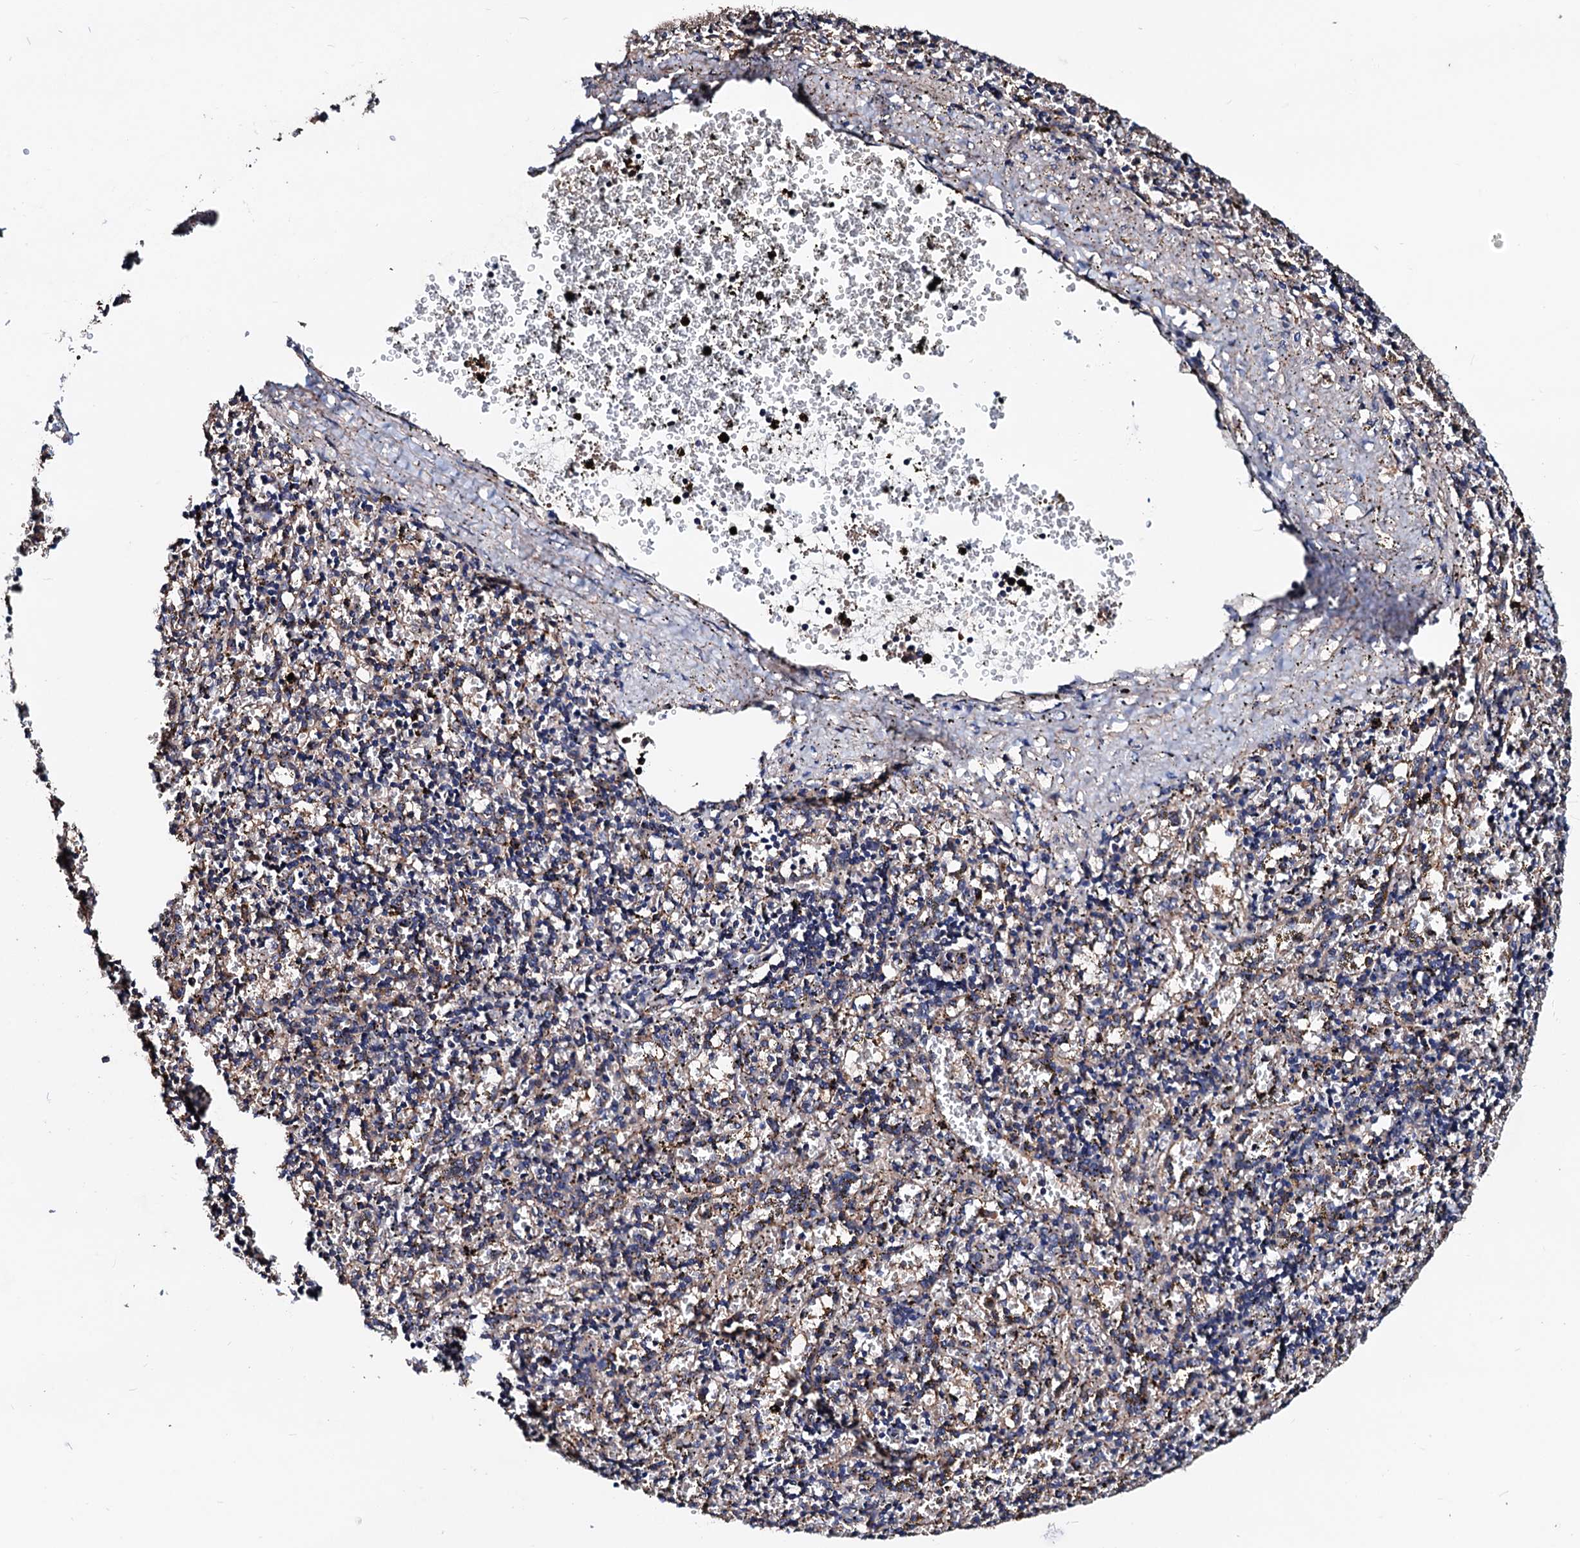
{"staining": {"intensity": "weak", "quantity": "25%-75%", "location": "cytoplasmic/membranous"}, "tissue": "spleen", "cell_type": "Cells in red pulp", "image_type": "normal", "snomed": [{"axis": "morphology", "description": "Normal tissue, NOS"}, {"axis": "topography", "description": "Spleen"}], "caption": "Cells in red pulp exhibit low levels of weak cytoplasmic/membranous expression in approximately 25%-75% of cells in benign spleen. (brown staining indicates protein expression, while blue staining denotes nuclei).", "gene": "TBCEL", "patient": {"sex": "male", "age": 11}}